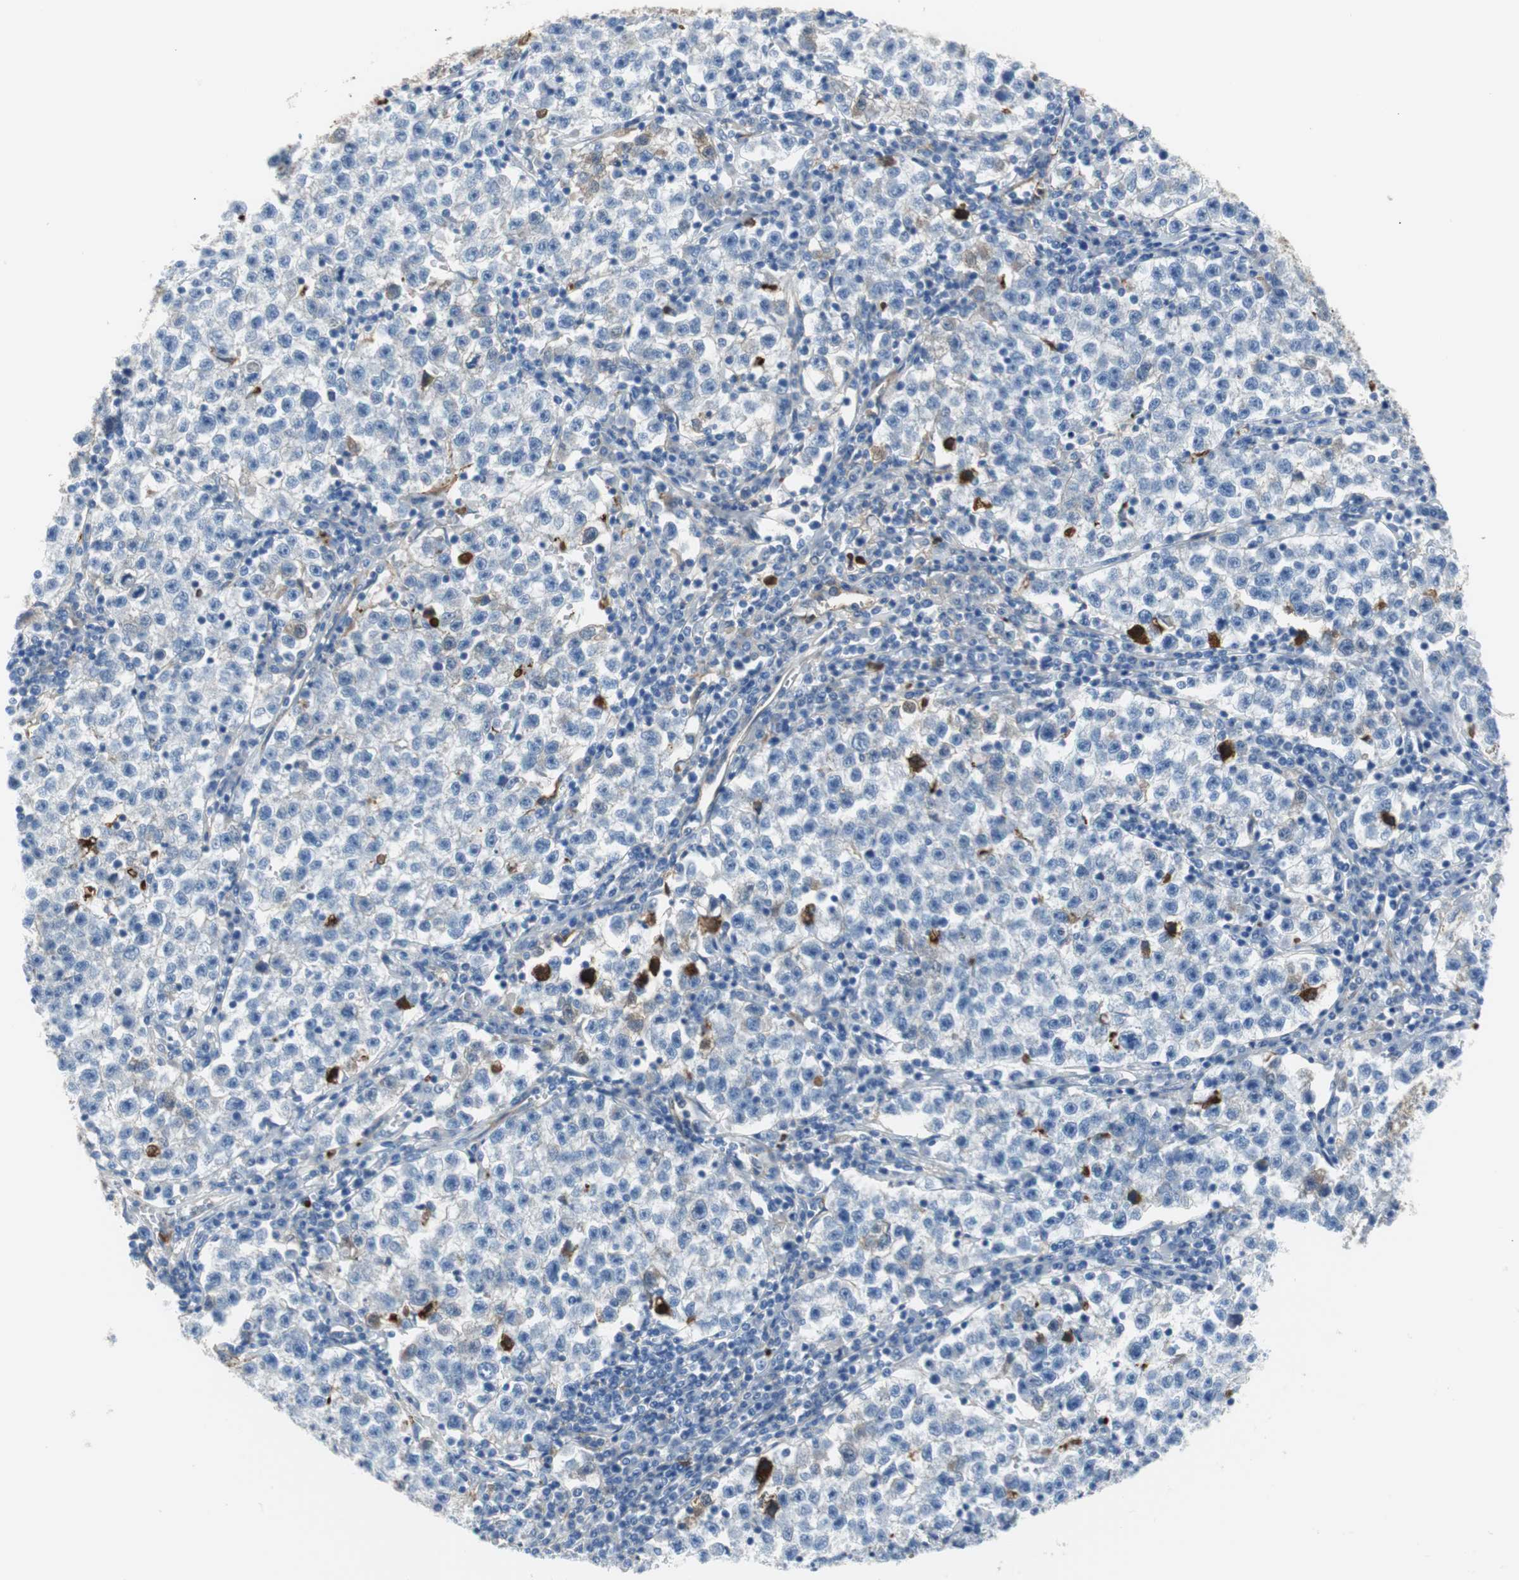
{"staining": {"intensity": "negative", "quantity": "none", "location": "none"}, "tissue": "testis cancer", "cell_type": "Tumor cells", "image_type": "cancer", "snomed": [{"axis": "morphology", "description": "Seminoma, NOS"}, {"axis": "topography", "description": "Testis"}], "caption": "This image is of testis cancer (seminoma) stained with immunohistochemistry (IHC) to label a protein in brown with the nuclei are counter-stained blue. There is no staining in tumor cells. (DAB IHC visualized using brightfield microscopy, high magnification).", "gene": "APCS", "patient": {"sex": "male", "age": 22}}